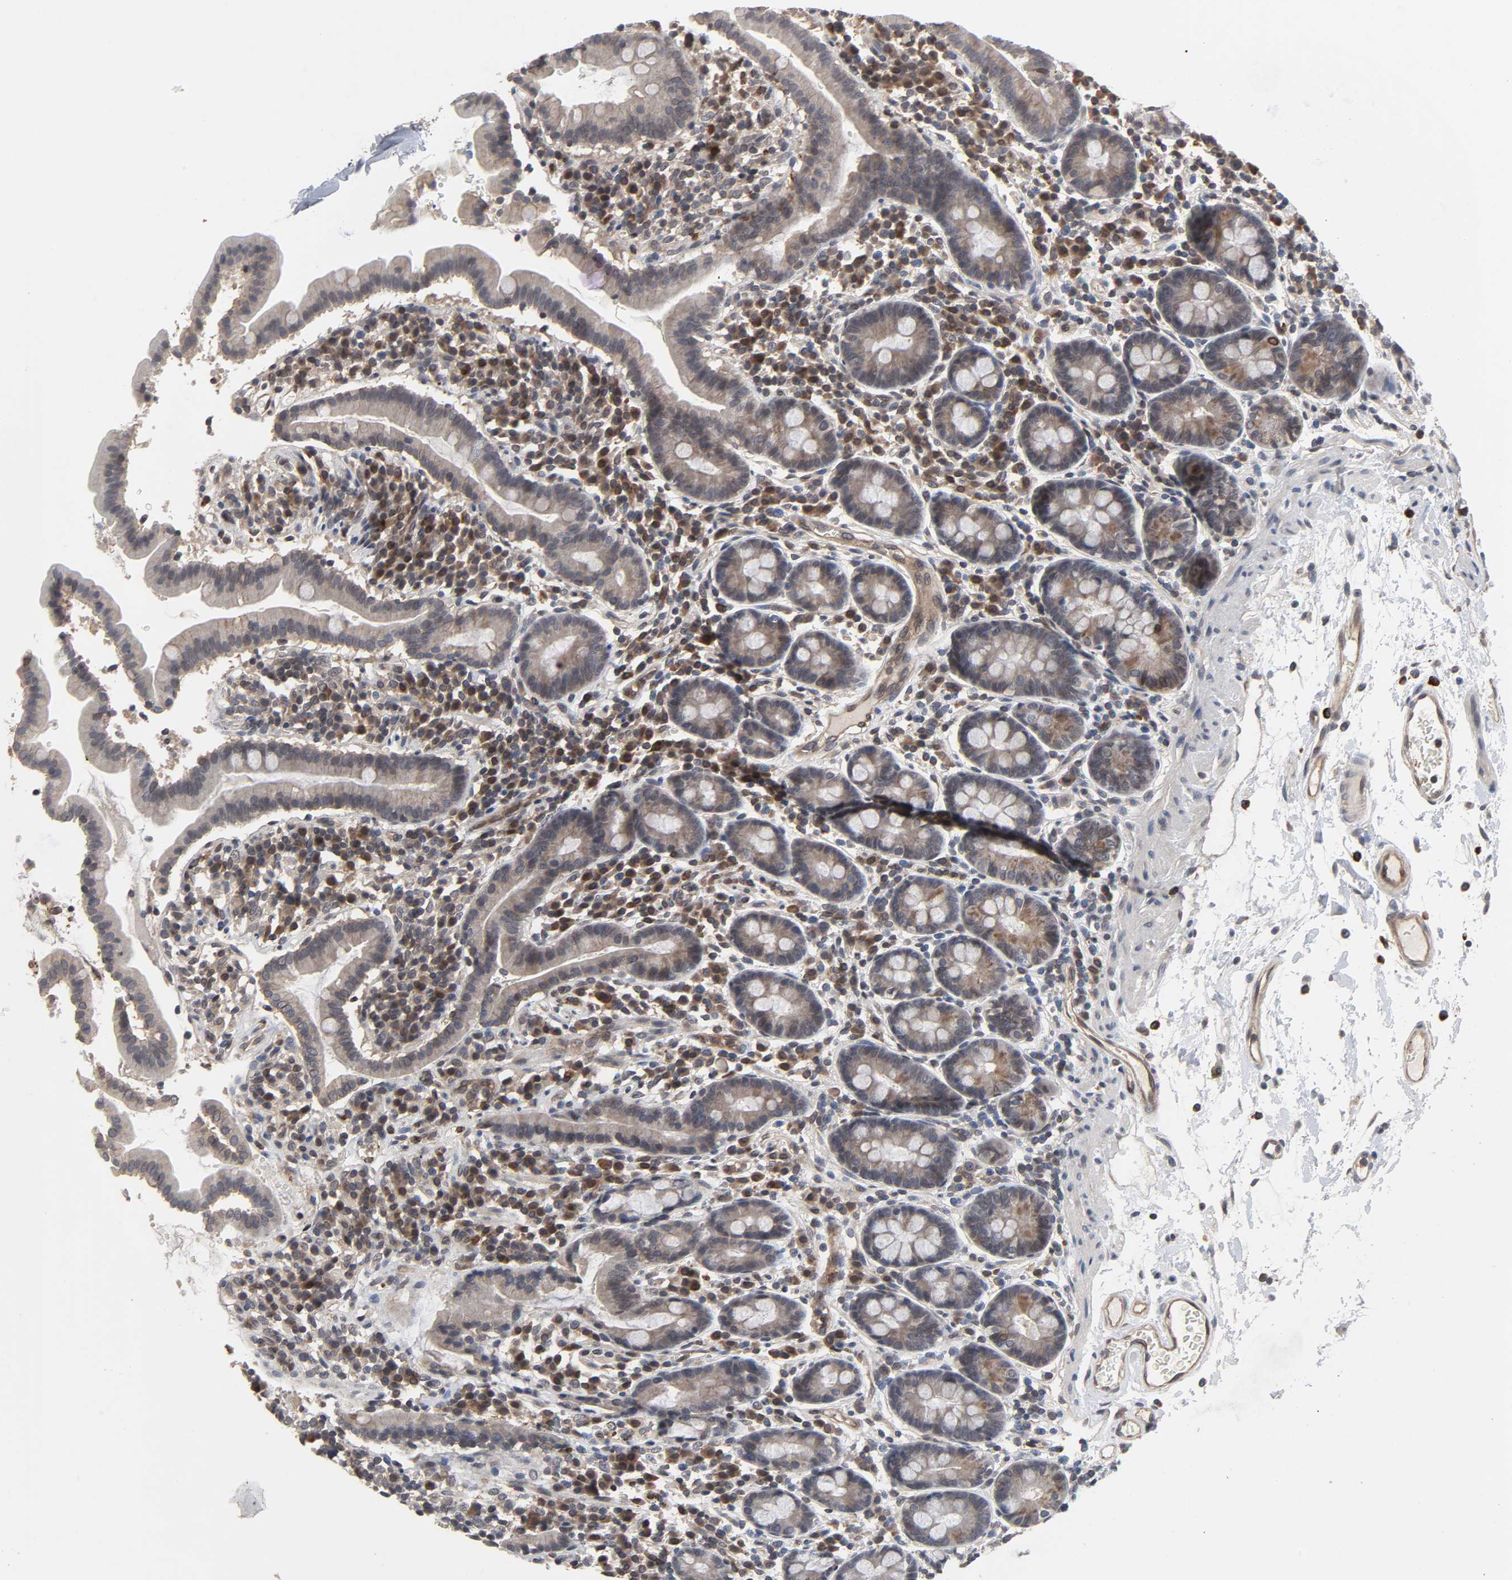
{"staining": {"intensity": "weak", "quantity": ">75%", "location": "cytoplasmic/membranous"}, "tissue": "duodenum", "cell_type": "Glandular cells", "image_type": "normal", "snomed": [{"axis": "morphology", "description": "Normal tissue, NOS"}, {"axis": "topography", "description": "Duodenum"}], "caption": "Weak cytoplasmic/membranous positivity for a protein is identified in about >75% of glandular cells of benign duodenum using immunohistochemistry (IHC).", "gene": "CCDC175", "patient": {"sex": "male", "age": 50}}